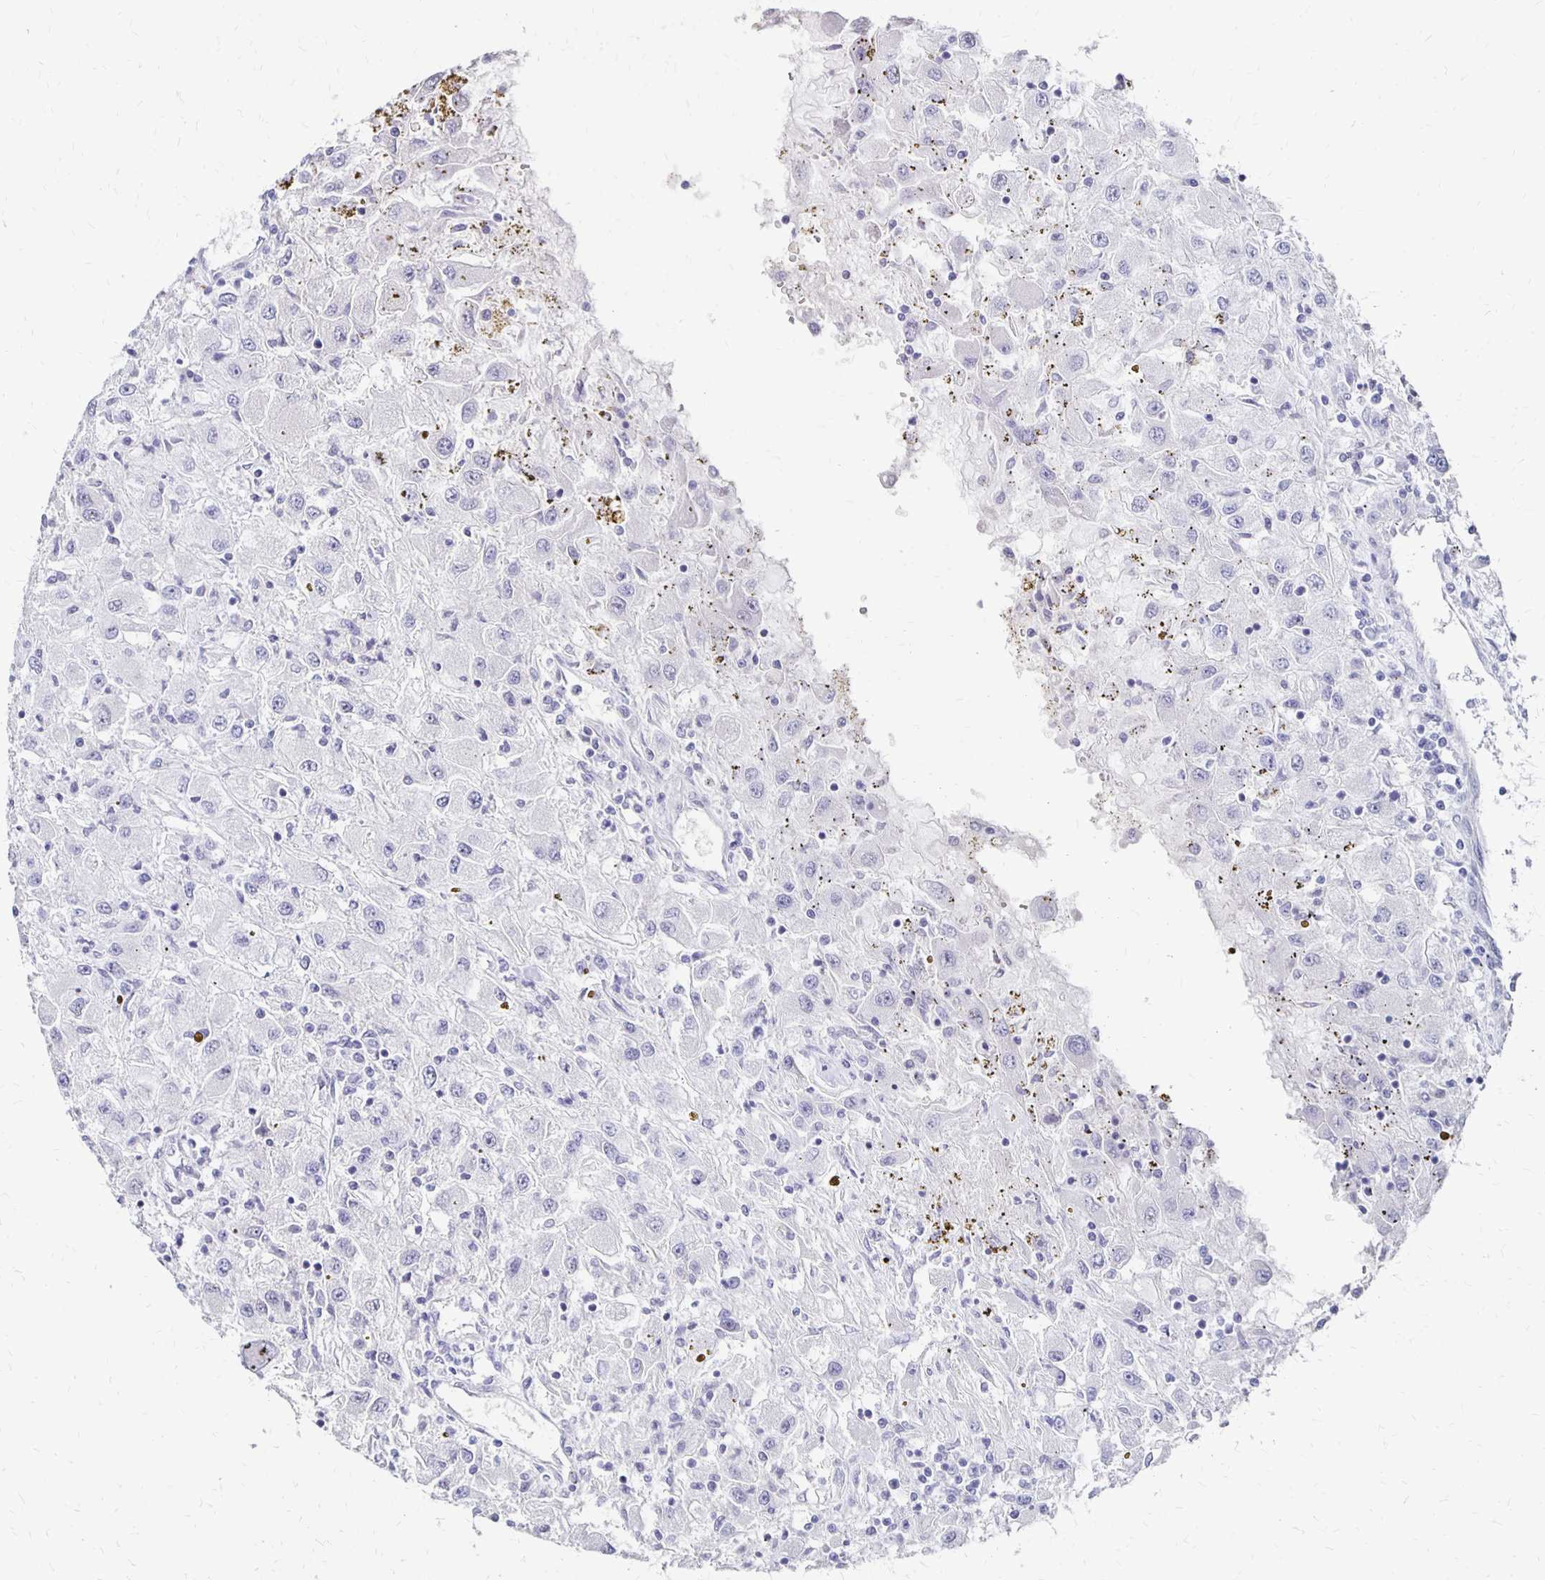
{"staining": {"intensity": "negative", "quantity": "none", "location": "none"}, "tissue": "renal cancer", "cell_type": "Tumor cells", "image_type": "cancer", "snomed": [{"axis": "morphology", "description": "Adenocarcinoma, NOS"}, {"axis": "topography", "description": "Kidney"}], "caption": "Immunohistochemistry (IHC) image of neoplastic tissue: adenocarcinoma (renal) stained with DAB (3,3'-diaminobenzidine) exhibits no significant protein expression in tumor cells. Nuclei are stained in blue.", "gene": "ATOSB", "patient": {"sex": "female", "age": 67}}